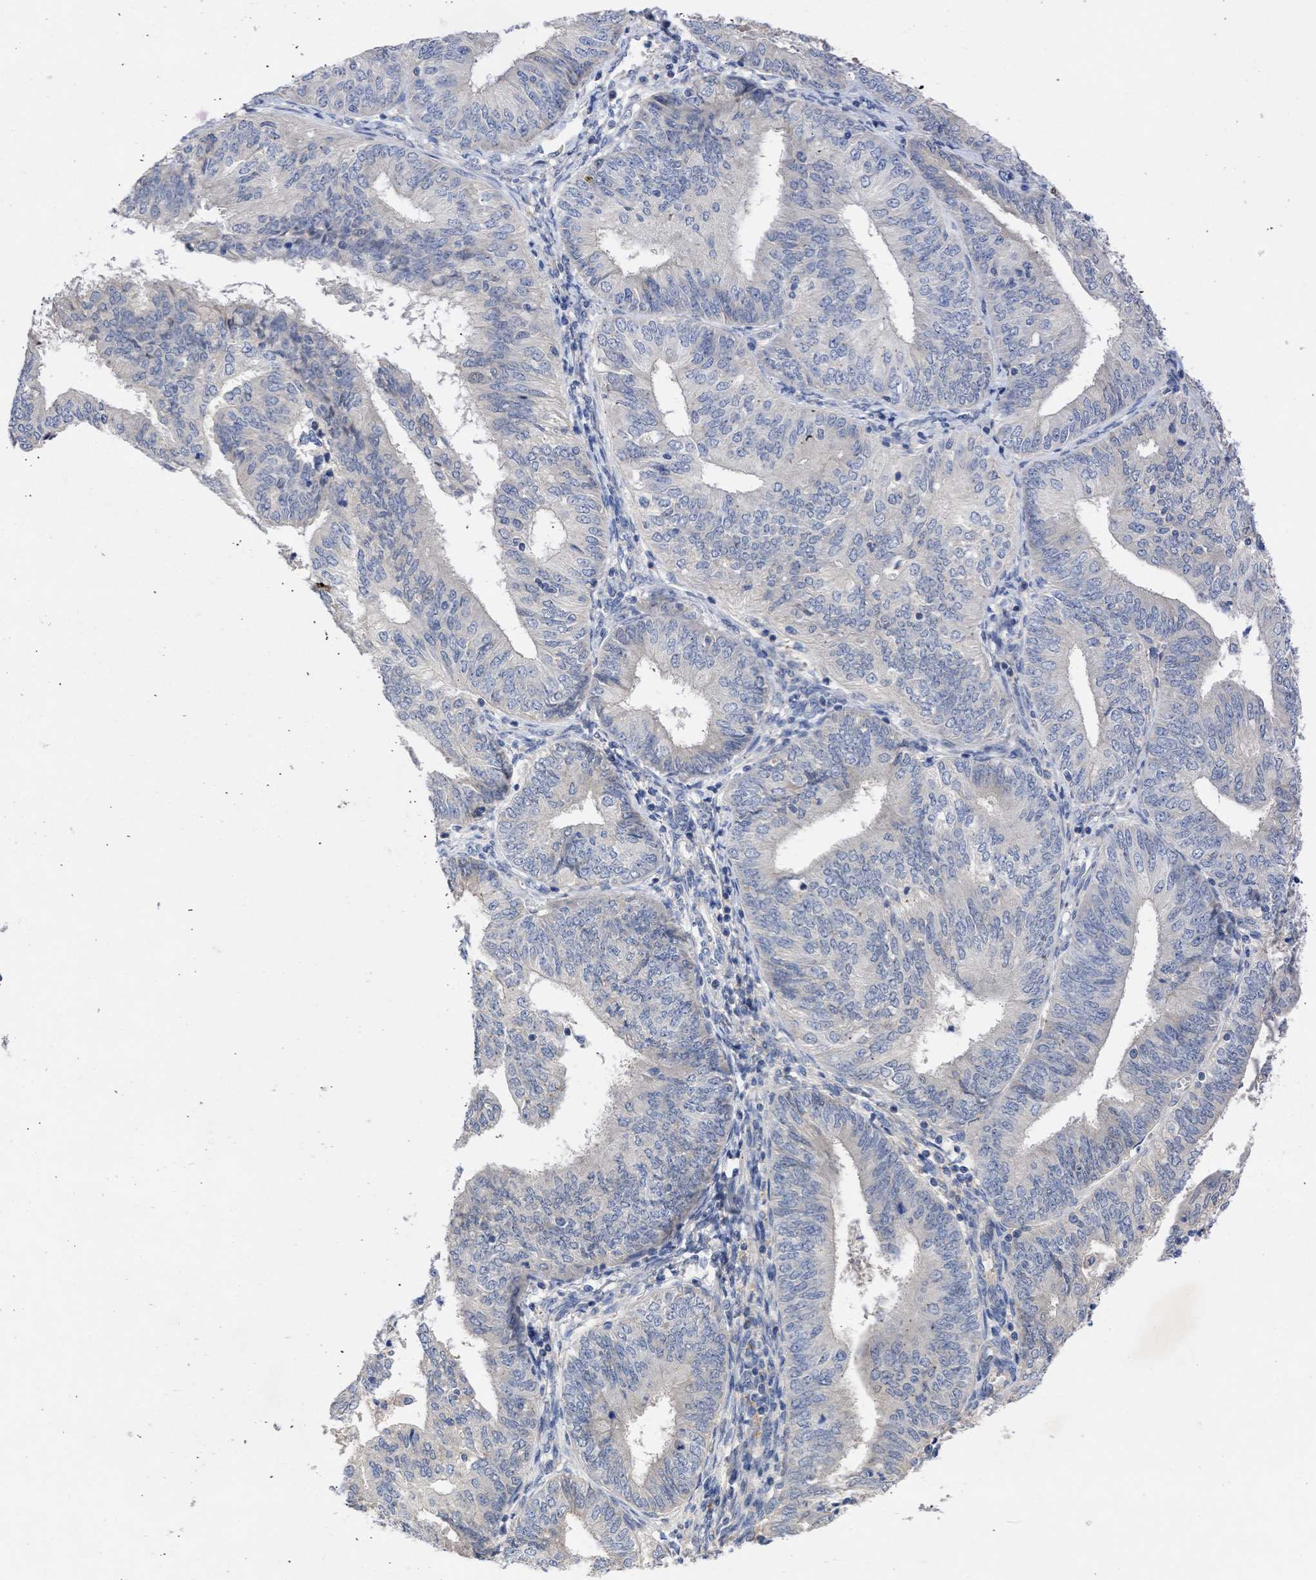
{"staining": {"intensity": "negative", "quantity": "none", "location": "none"}, "tissue": "endometrial cancer", "cell_type": "Tumor cells", "image_type": "cancer", "snomed": [{"axis": "morphology", "description": "Adenocarcinoma, NOS"}, {"axis": "topography", "description": "Endometrium"}], "caption": "DAB (3,3'-diaminobenzidine) immunohistochemical staining of endometrial cancer shows no significant staining in tumor cells. (Stains: DAB (3,3'-diaminobenzidine) IHC with hematoxylin counter stain, Microscopy: brightfield microscopy at high magnification).", "gene": "ARHGEF4", "patient": {"sex": "female", "age": 58}}